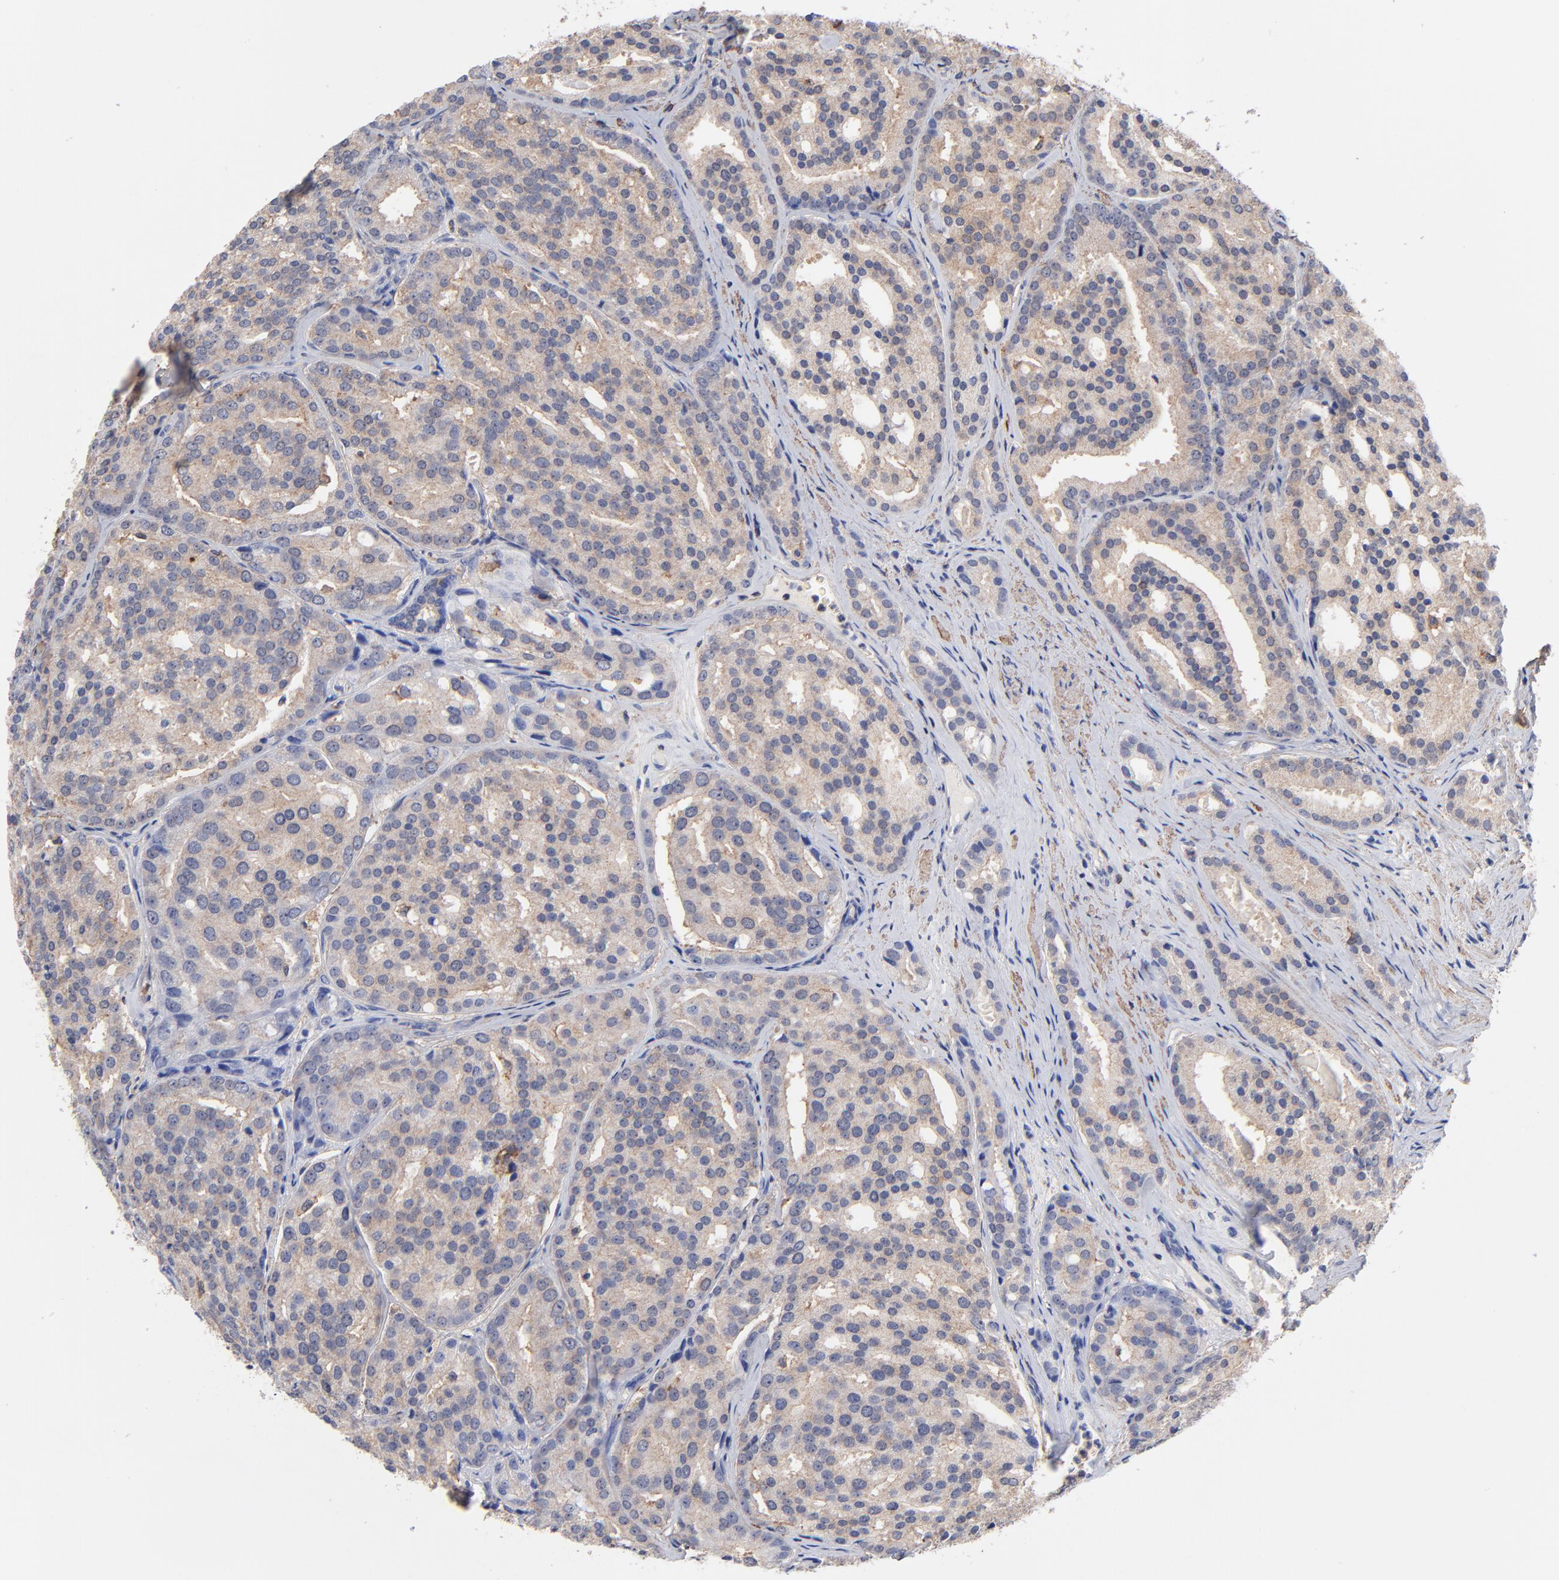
{"staining": {"intensity": "weak", "quantity": "25%-75%", "location": "cytoplasmic/membranous"}, "tissue": "prostate cancer", "cell_type": "Tumor cells", "image_type": "cancer", "snomed": [{"axis": "morphology", "description": "Adenocarcinoma, High grade"}, {"axis": "topography", "description": "Prostate"}], "caption": "Protein staining reveals weak cytoplasmic/membranous expression in approximately 25%-75% of tumor cells in prostate cancer (adenocarcinoma (high-grade)).", "gene": "ASL", "patient": {"sex": "male", "age": 64}}